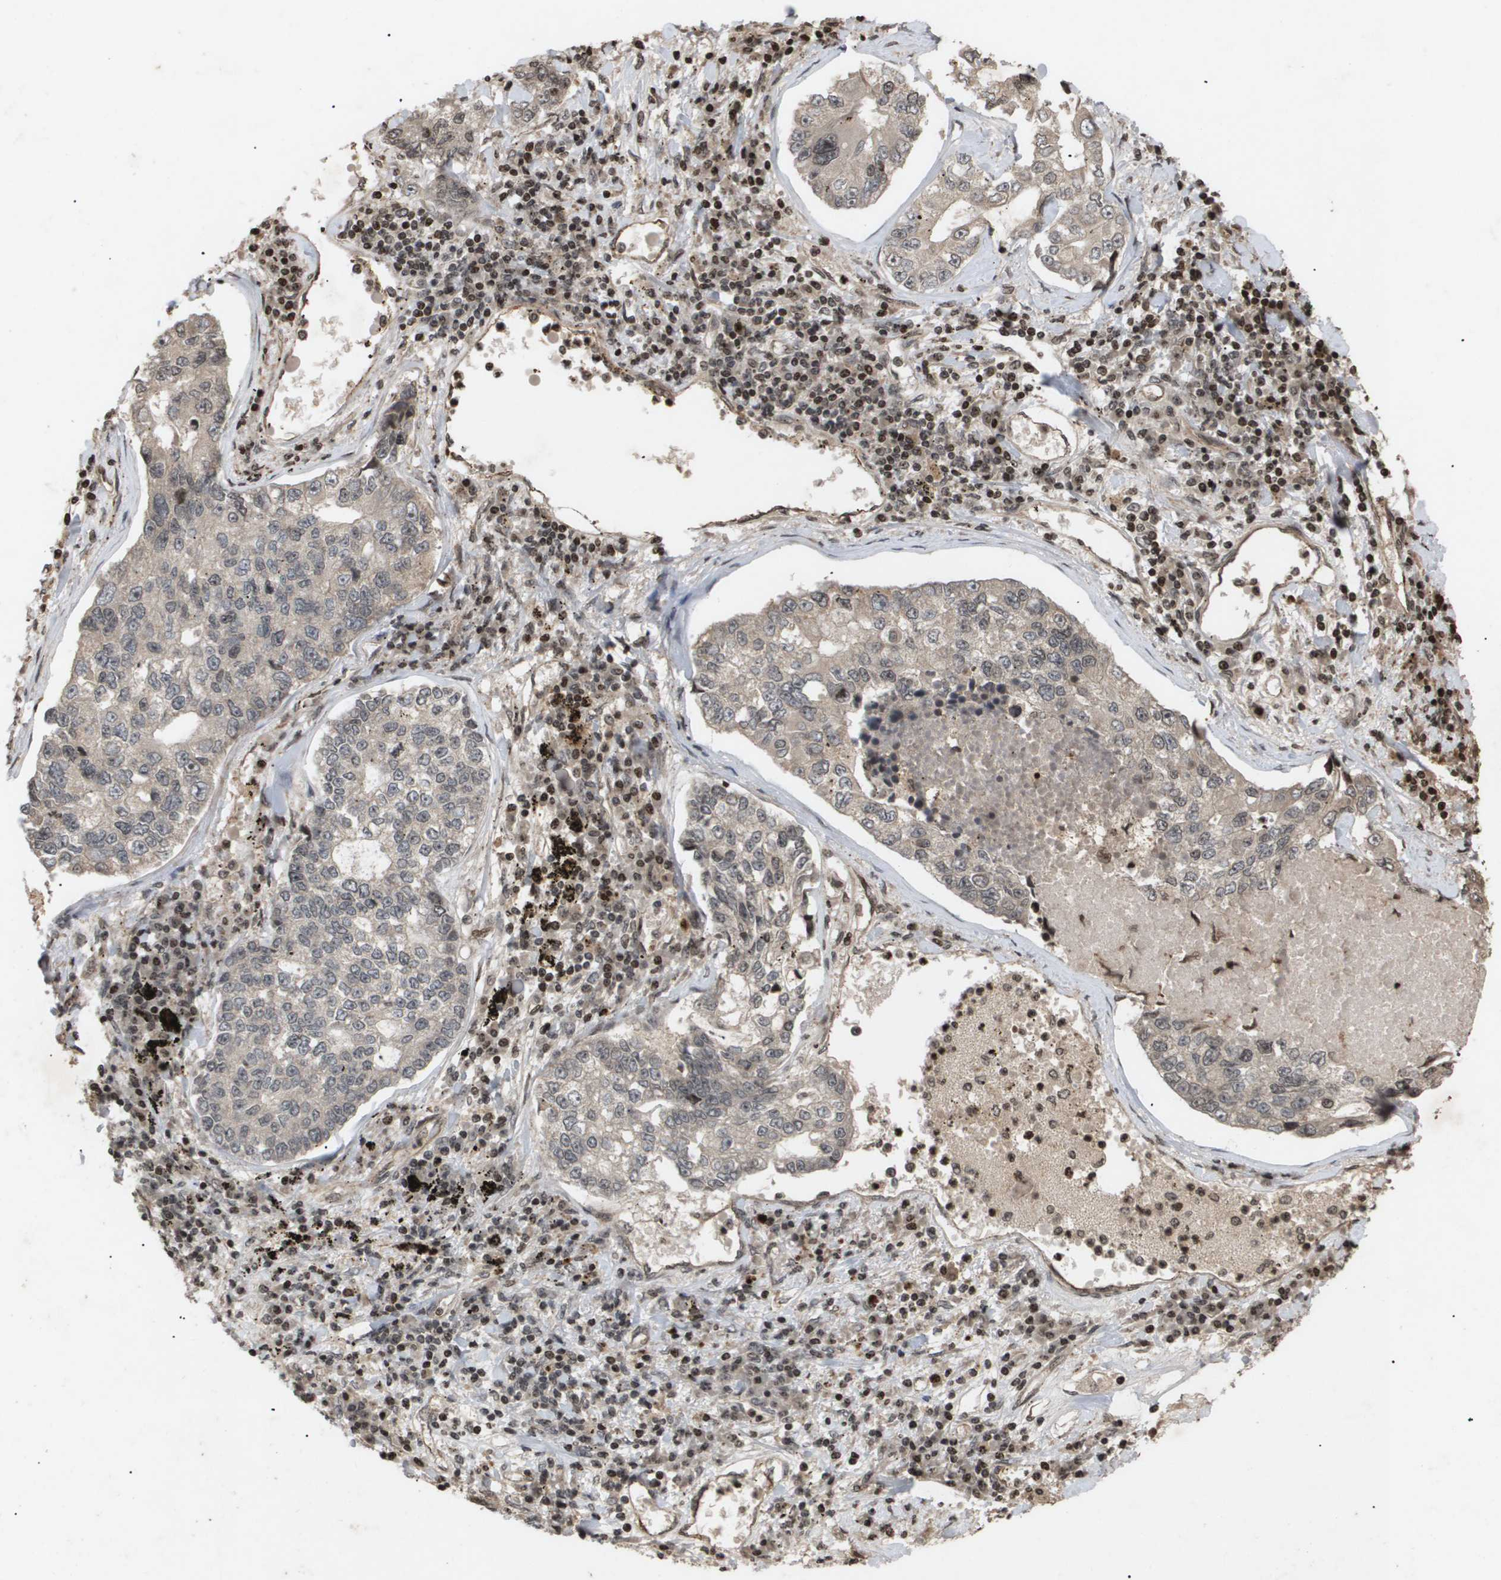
{"staining": {"intensity": "negative", "quantity": "none", "location": "none"}, "tissue": "lung cancer", "cell_type": "Tumor cells", "image_type": "cancer", "snomed": [{"axis": "morphology", "description": "Adenocarcinoma, NOS"}, {"axis": "topography", "description": "Lung"}], "caption": "This is an immunohistochemistry (IHC) histopathology image of lung cancer. There is no expression in tumor cells.", "gene": "HSPA6", "patient": {"sex": "male", "age": 49}}